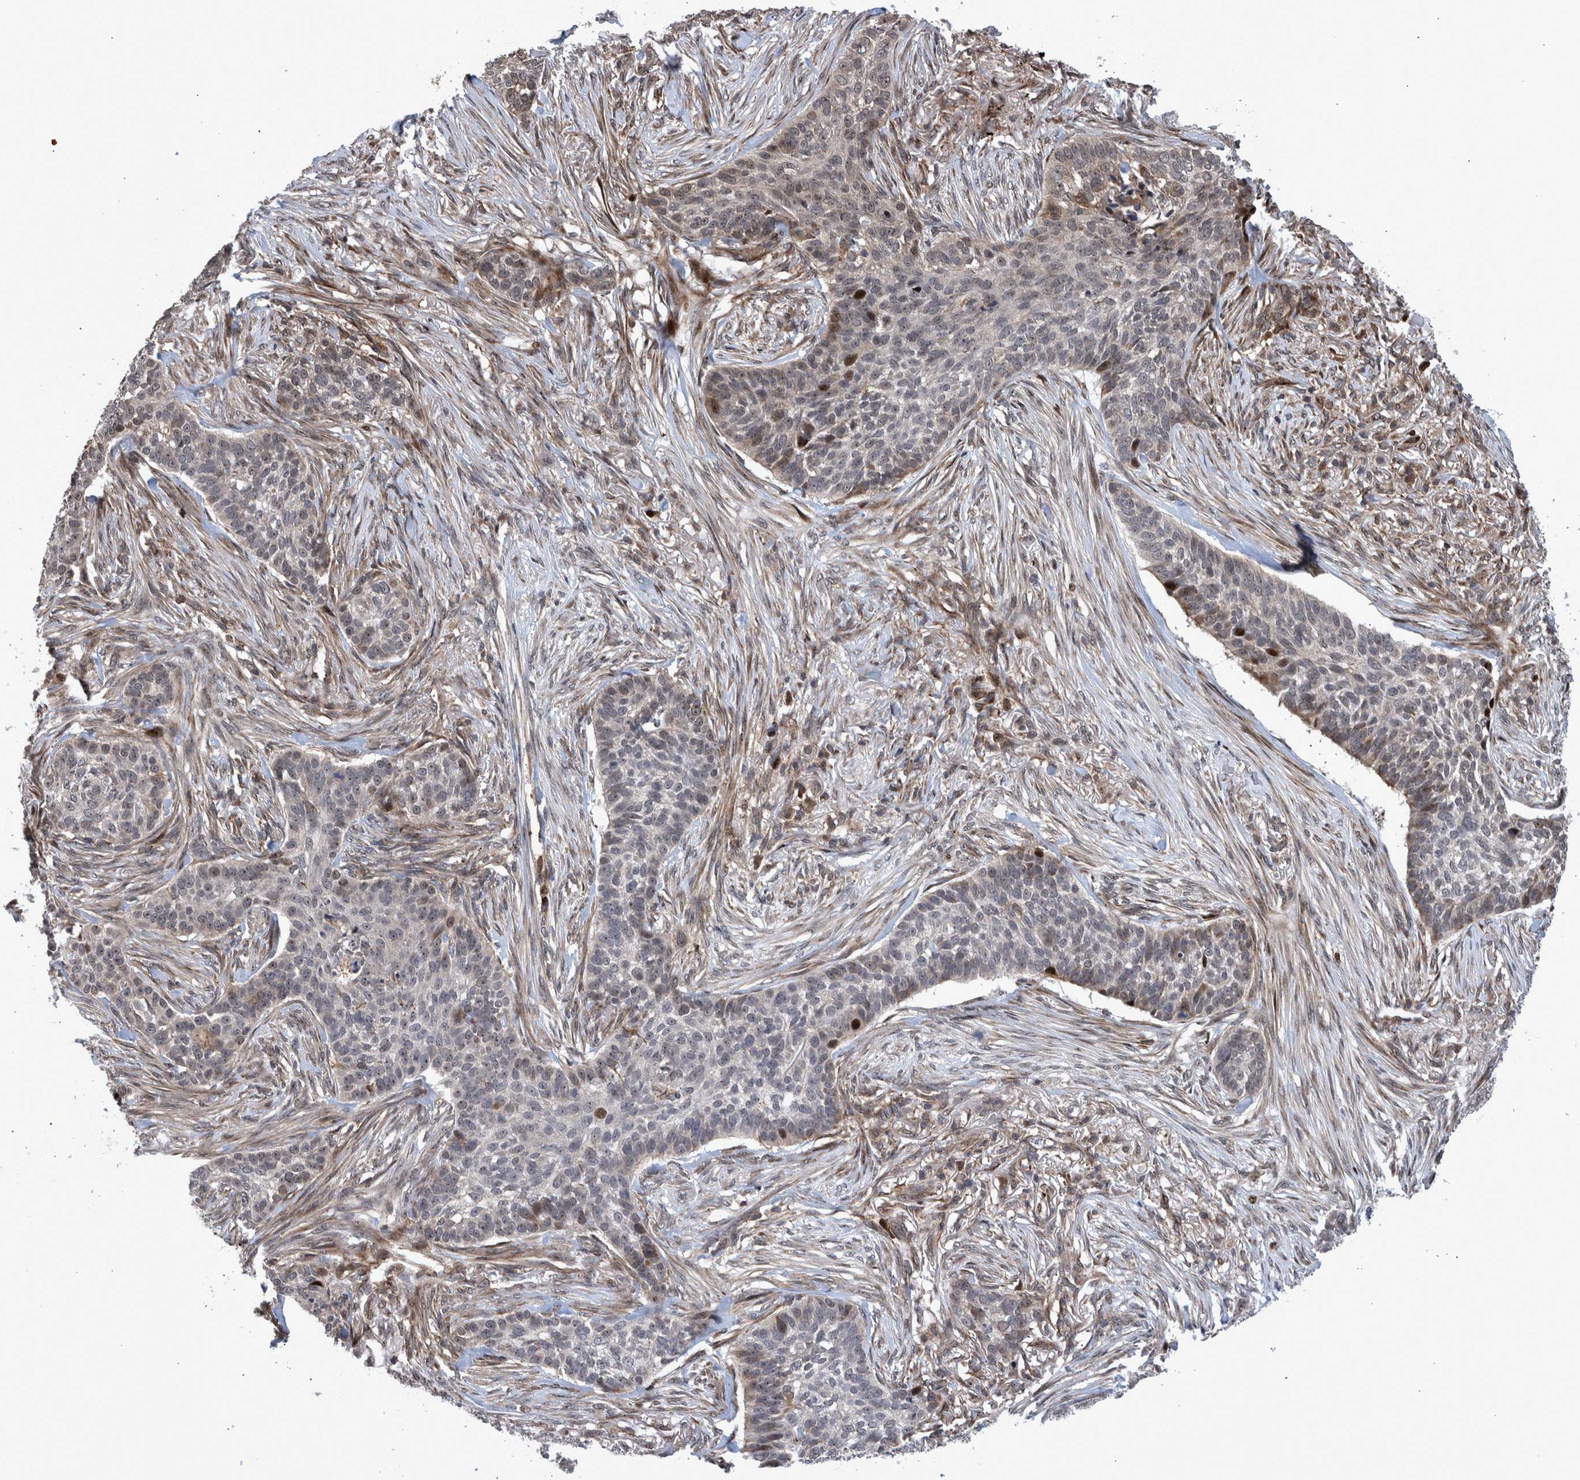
{"staining": {"intensity": "moderate", "quantity": "<25%", "location": "nuclear"}, "tissue": "skin cancer", "cell_type": "Tumor cells", "image_type": "cancer", "snomed": [{"axis": "morphology", "description": "Basal cell carcinoma"}, {"axis": "topography", "description": "Skin"}], "caption": "Brown immunohistochemical staining in human basal cell carcinoma (skin) shows moderate nuclear staining in about <25% of tumor cells.", "gene": "SHISA6", "patient": {"sex": "male", "age": 85}}